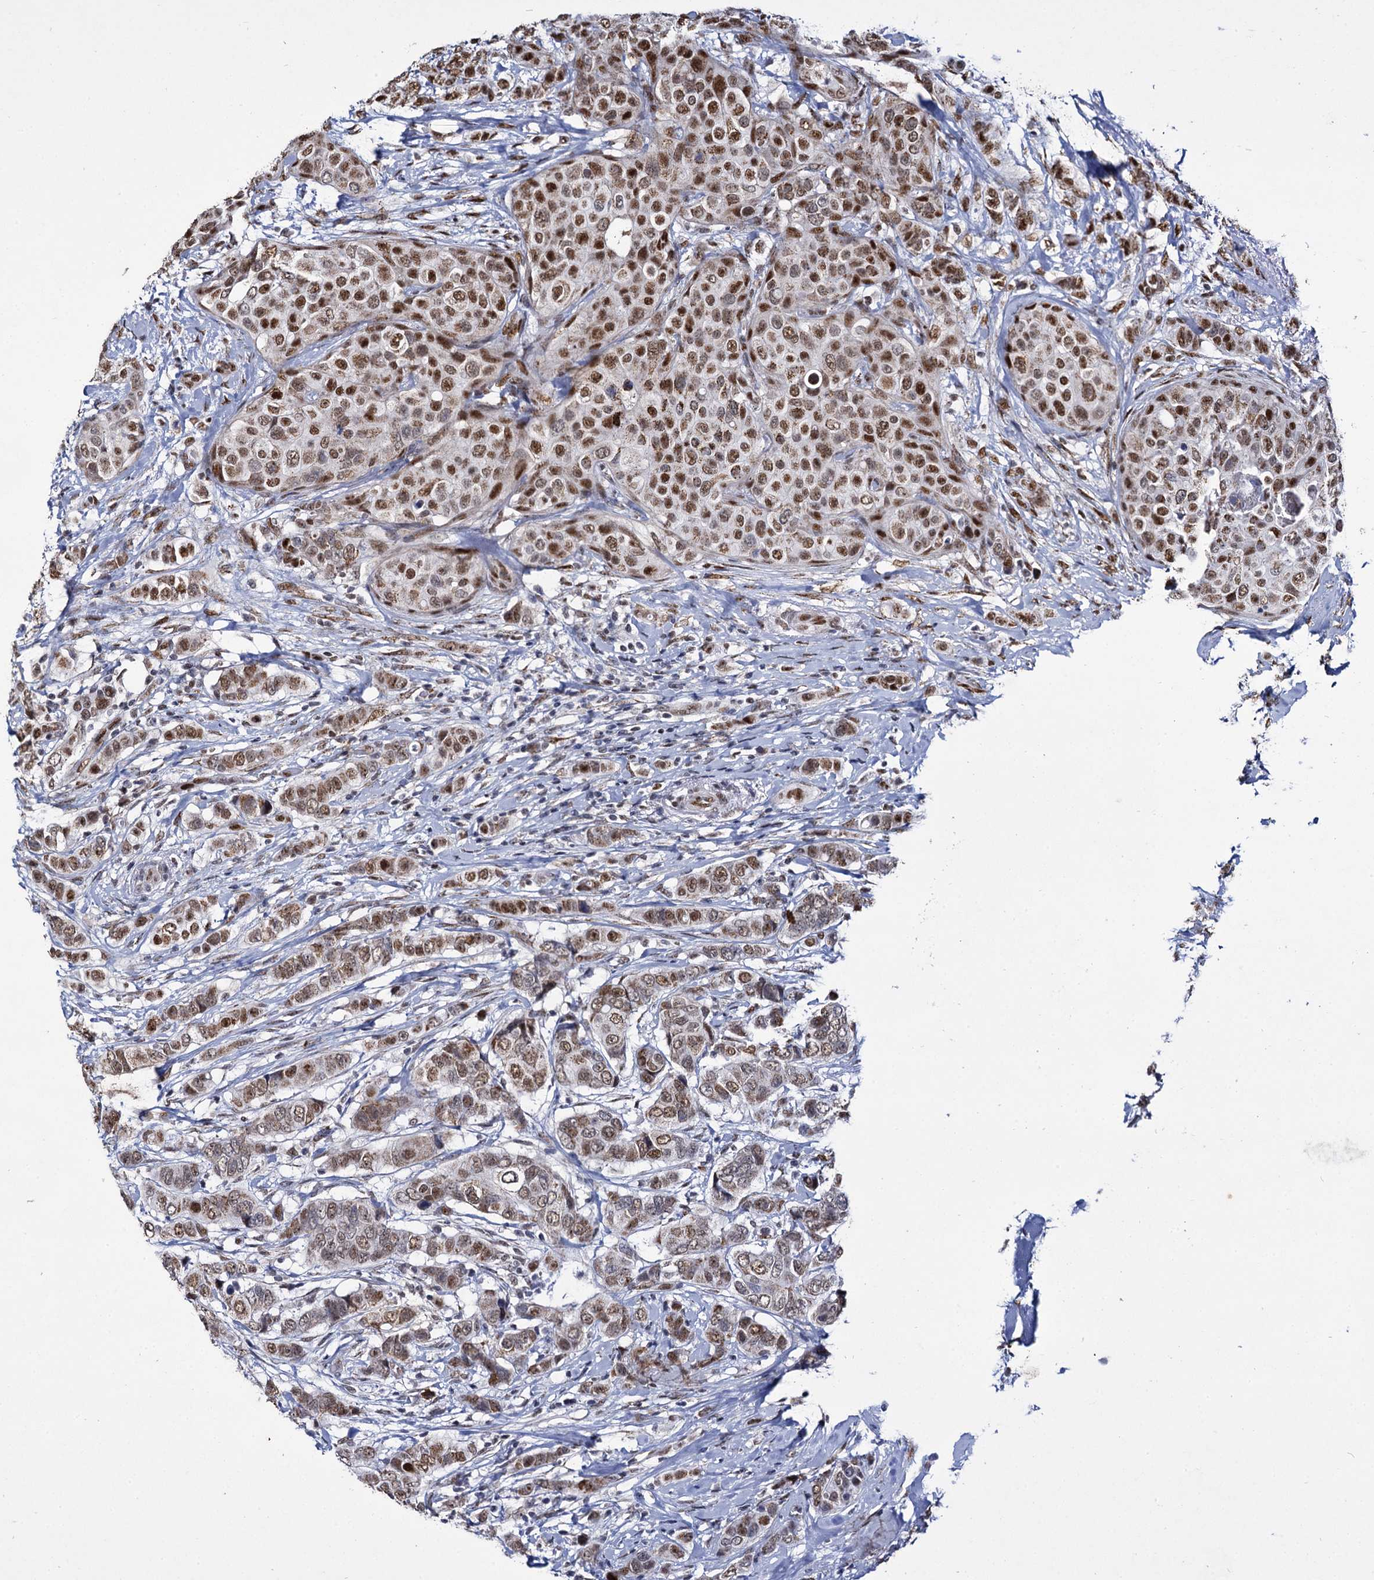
{"staining": {"intensity": "moderate", "quantity": ">75%", "location": "nuclear"}, "tissue": "breast cancer", "cell_type": "Tumor cells", "image_type": "cancer", "snomed": [{"axis": "morphology", "description": "Lobular carcinoma"}, {"axis": "topography", "description": "Breast"}], "caption": "This is an image of IHC staining of lobular carcinoma (breast), which shows moderate positivity in the nuclear of tumor cells.", "gene": "RPUSD4", "patient": {"sex": "female", "age": 51}}